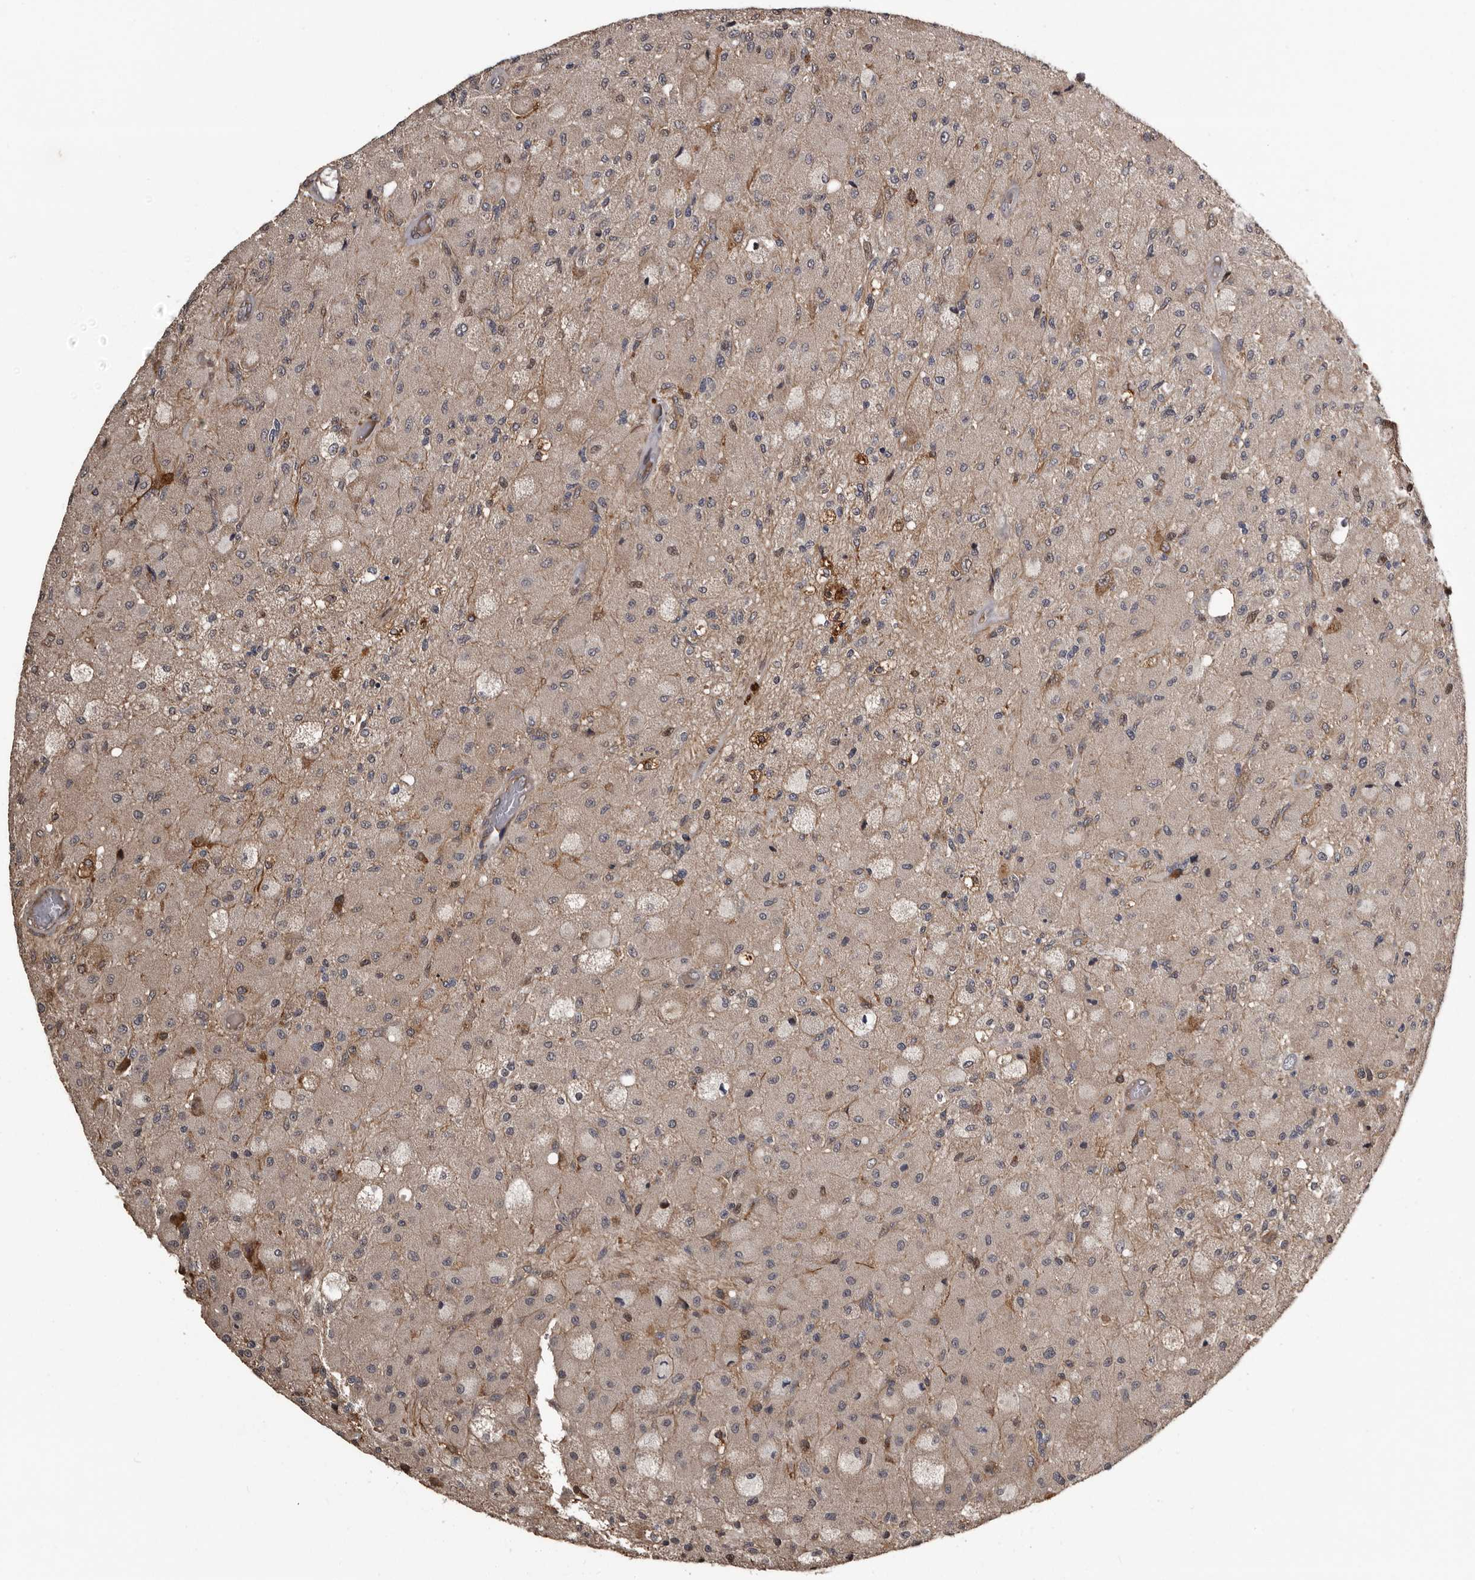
{"staining": {"intensity": "negative", "quantity": "none", "location": "none"}, "tissue": "glioma", "cell_type": "Tumor cells", "image_type": "cancer", "snomed": [{"axis": "morphology", "description": "Normal tissue, NOS"}, {"axis": "morphology", "description": "Glioma, malignant, High grade"}, {"axis": "topography", "description": "Cerebral cortex"}], "caption": "High power microscopy image of an immunohistochemistry photomicrograph of glioma, revealing no significant staining in tumor cells.", "gene": "SERTAD4", "patient": {"sex": "male", "age": 77}}